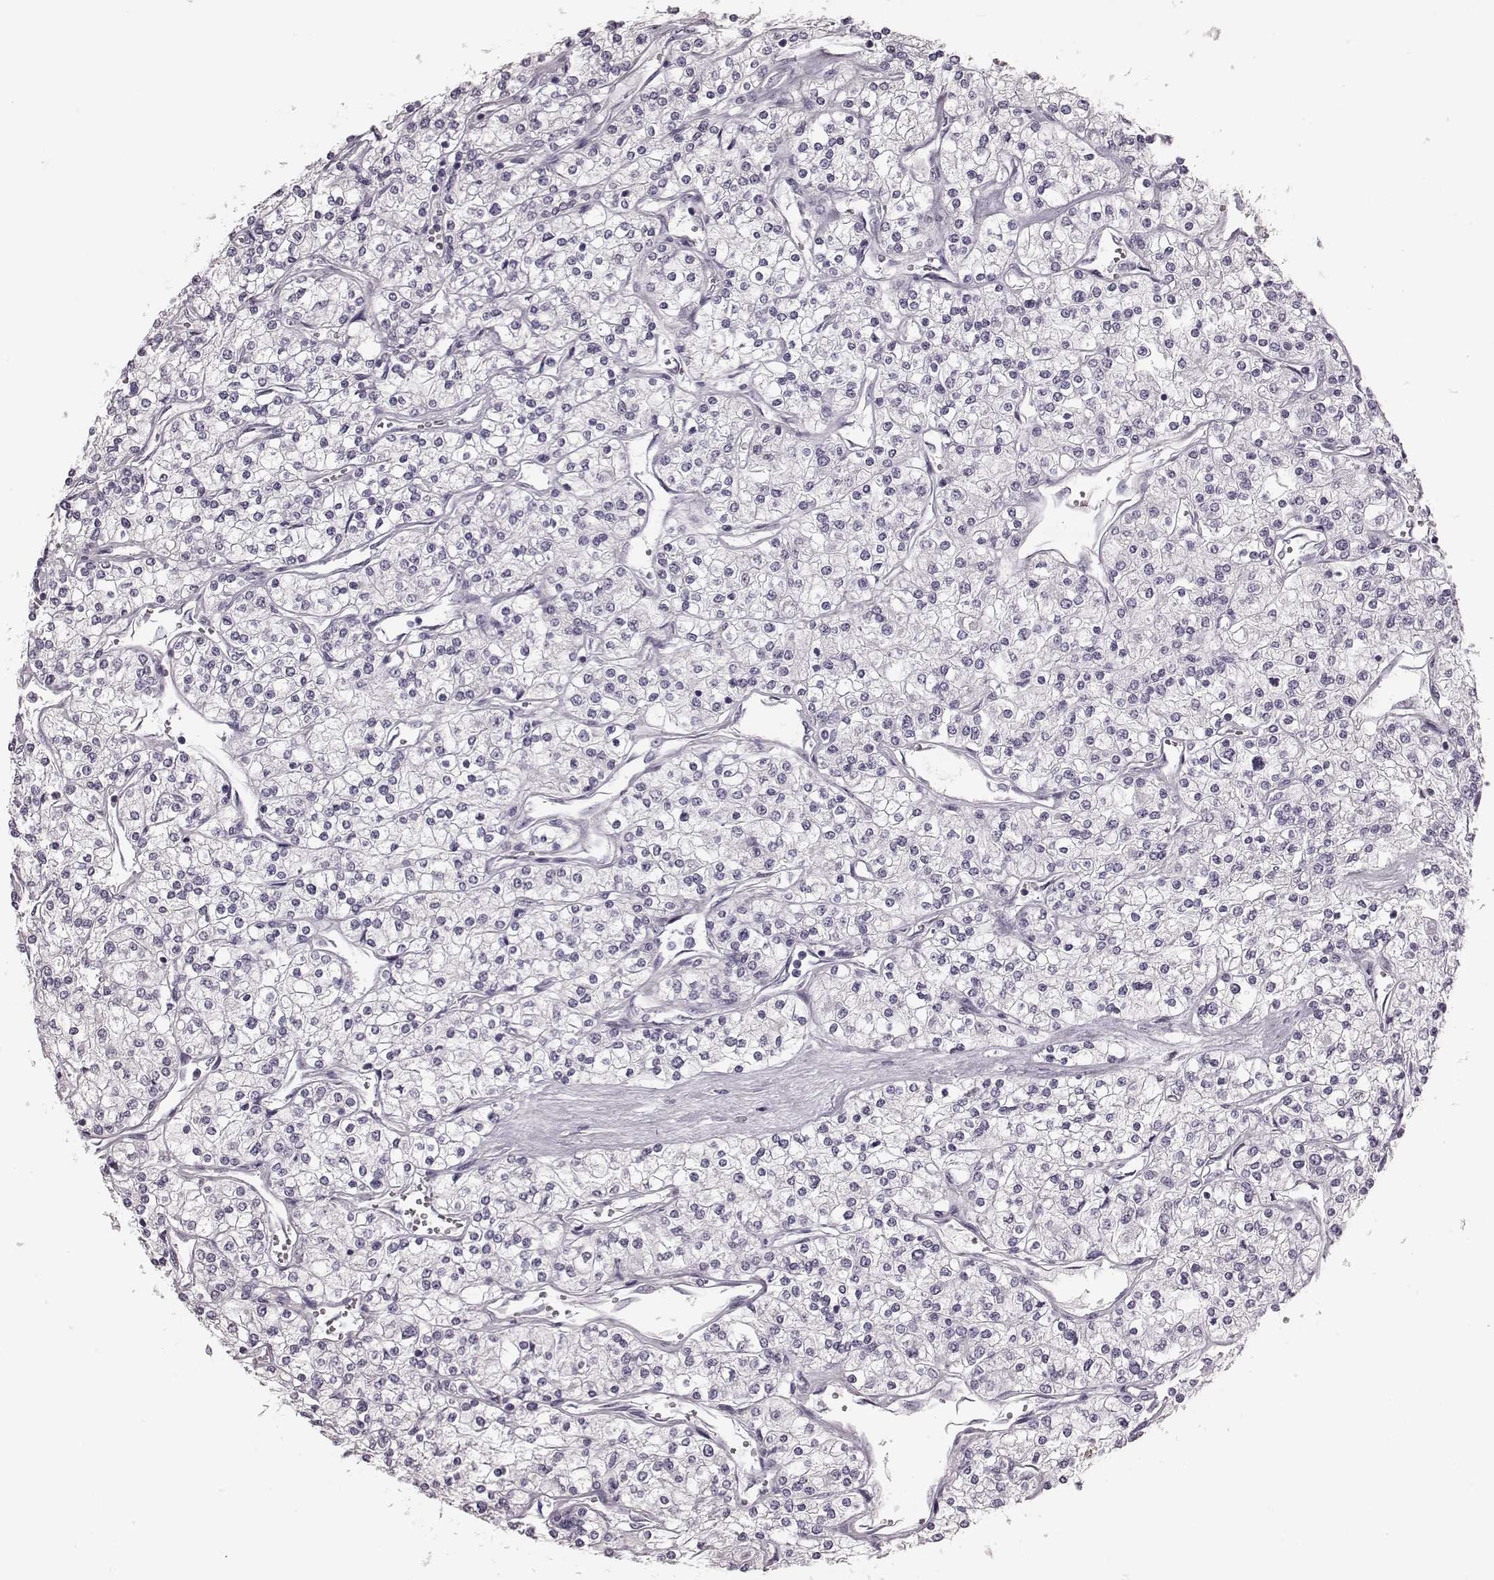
{"staining": {"intensity": "negative", "quantity": "none", "location": "none"}, "tissue": "renal cancer", "cell_type": "Tumor cells", "image_type": "cancer", "snomed": [{"axis": "morphology", "description": "Adenocarcinoma, NOS"}, {"axis": "topography", "description": "Kidney"}], "caption": "The image demonstrates no staining of tumor cells in renal cancer (adenocarcinoma).", "gene": "ZNF433", "patient": {"sex": "male", "age": 80}}